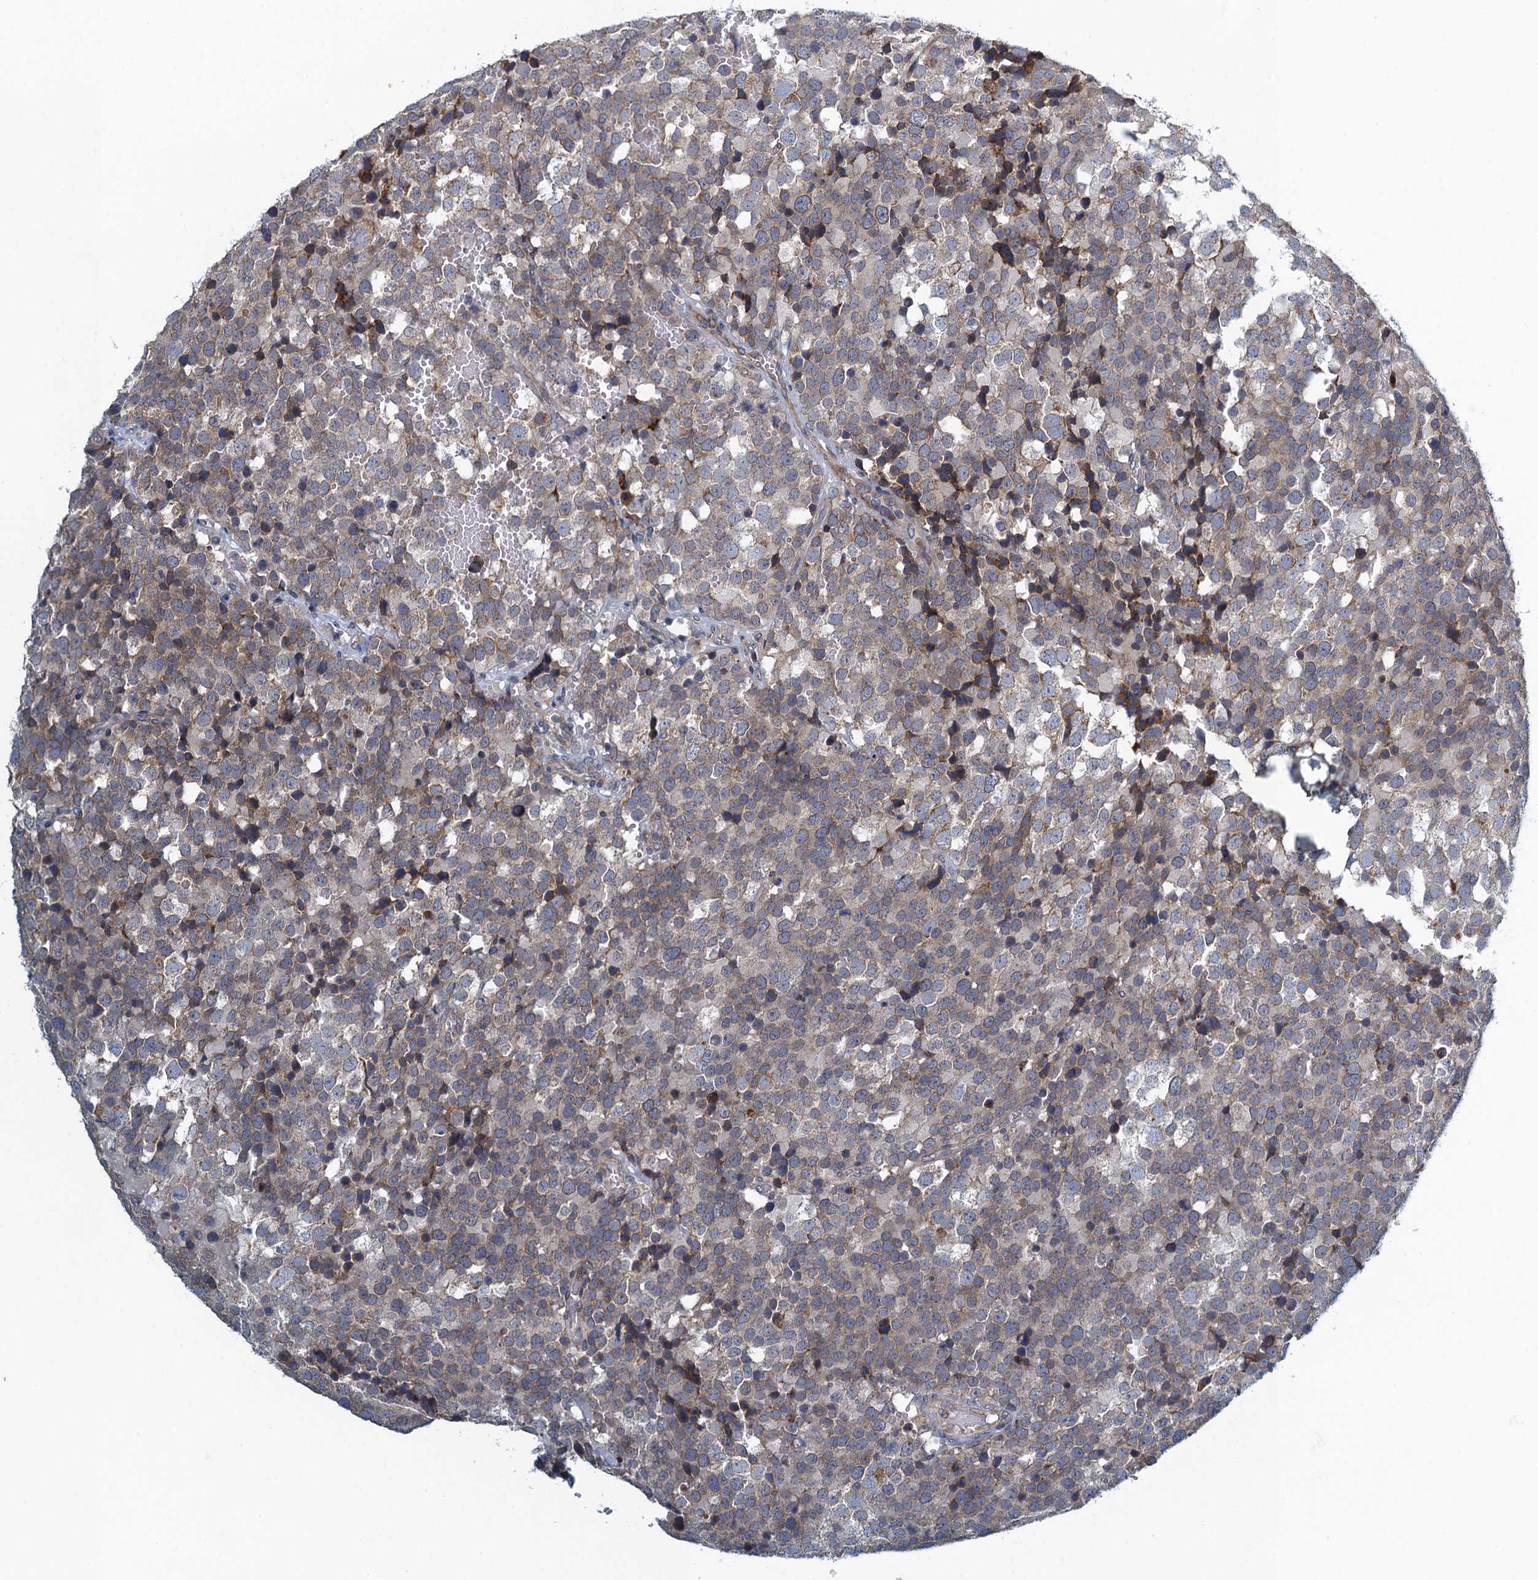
{"staining": {"intensity": "weak", "quantity": ">75%", "location": "cytoplasmic/membranous"}, "tissue": "testis cancer", "cell_type": "Tumor cells", "image_type": "cancer", "snomed": [{"axis": "morphology", "description": "Seminoma, NOS"}, {"axis": "topography", "description": "Testis"}], "caption": "A brown stain shows weak cytoplasmic/membranous staining of a protein in human testis seminoma tumor cells. (Stains: DAB in brown, nuclei in blue, Microscopy: brightfield microscopy at high magnification).", "gene": "ALG2", "patient": {"sex": "male", "age": 71}}